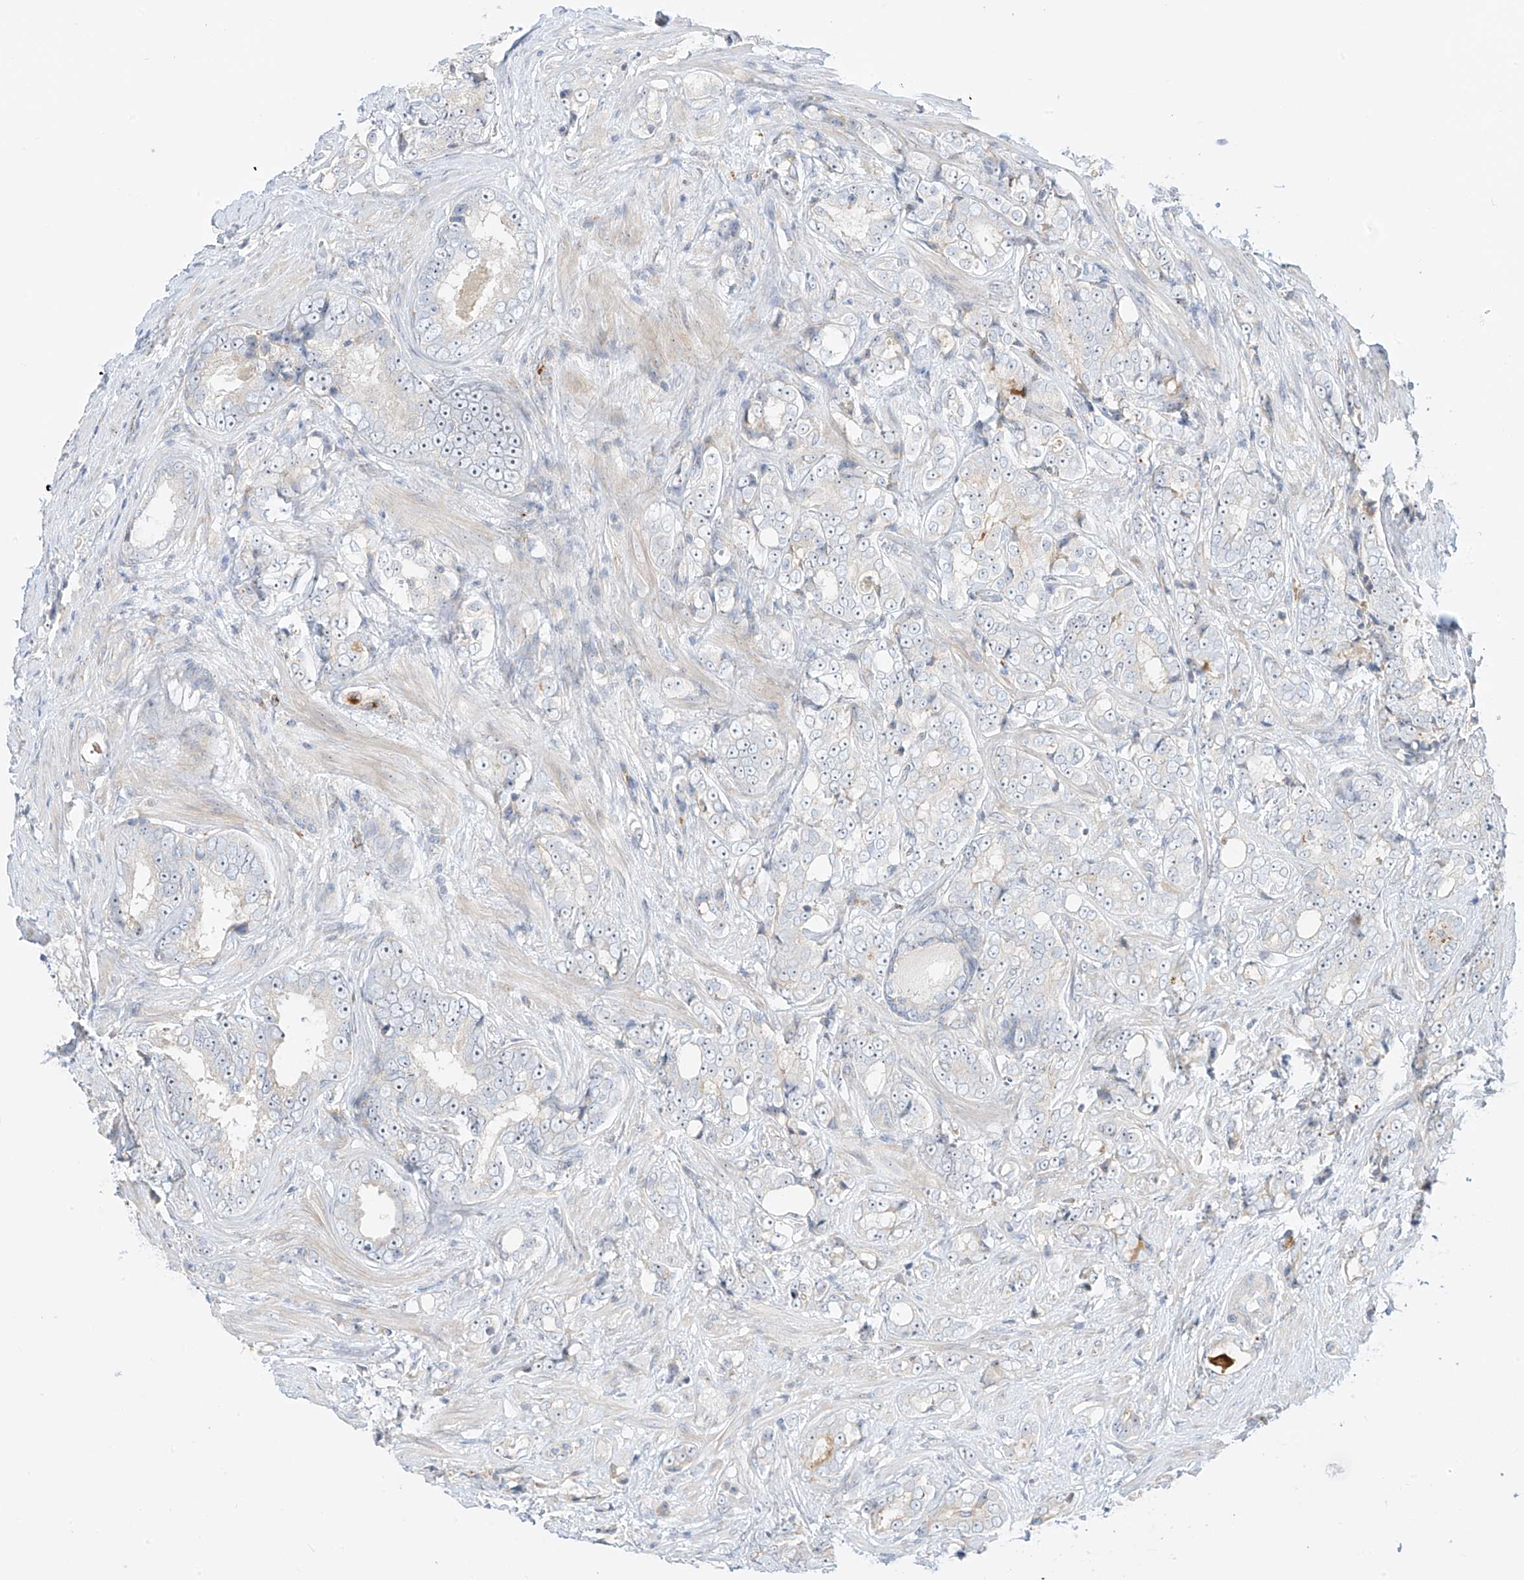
{"staining": {"intensity": "negative", "quantity": "none", "location": "none"}, "tissue": "prostate cancer", "cell_type": "Tumor cells", "image_type": "cancer", "snomed": [{"axis": "morphology", "description": "Adenocarcinoma, High grade"}, {"axis": "topography", "description": "Prostate"}], "caption": "Human prostate cancer stained for a protein using immunohistochemistry (IHC) exhibits no positivity in tumor cells.", "gene": "SYTL3", "patient": {"sex": "male", "age": 66}}